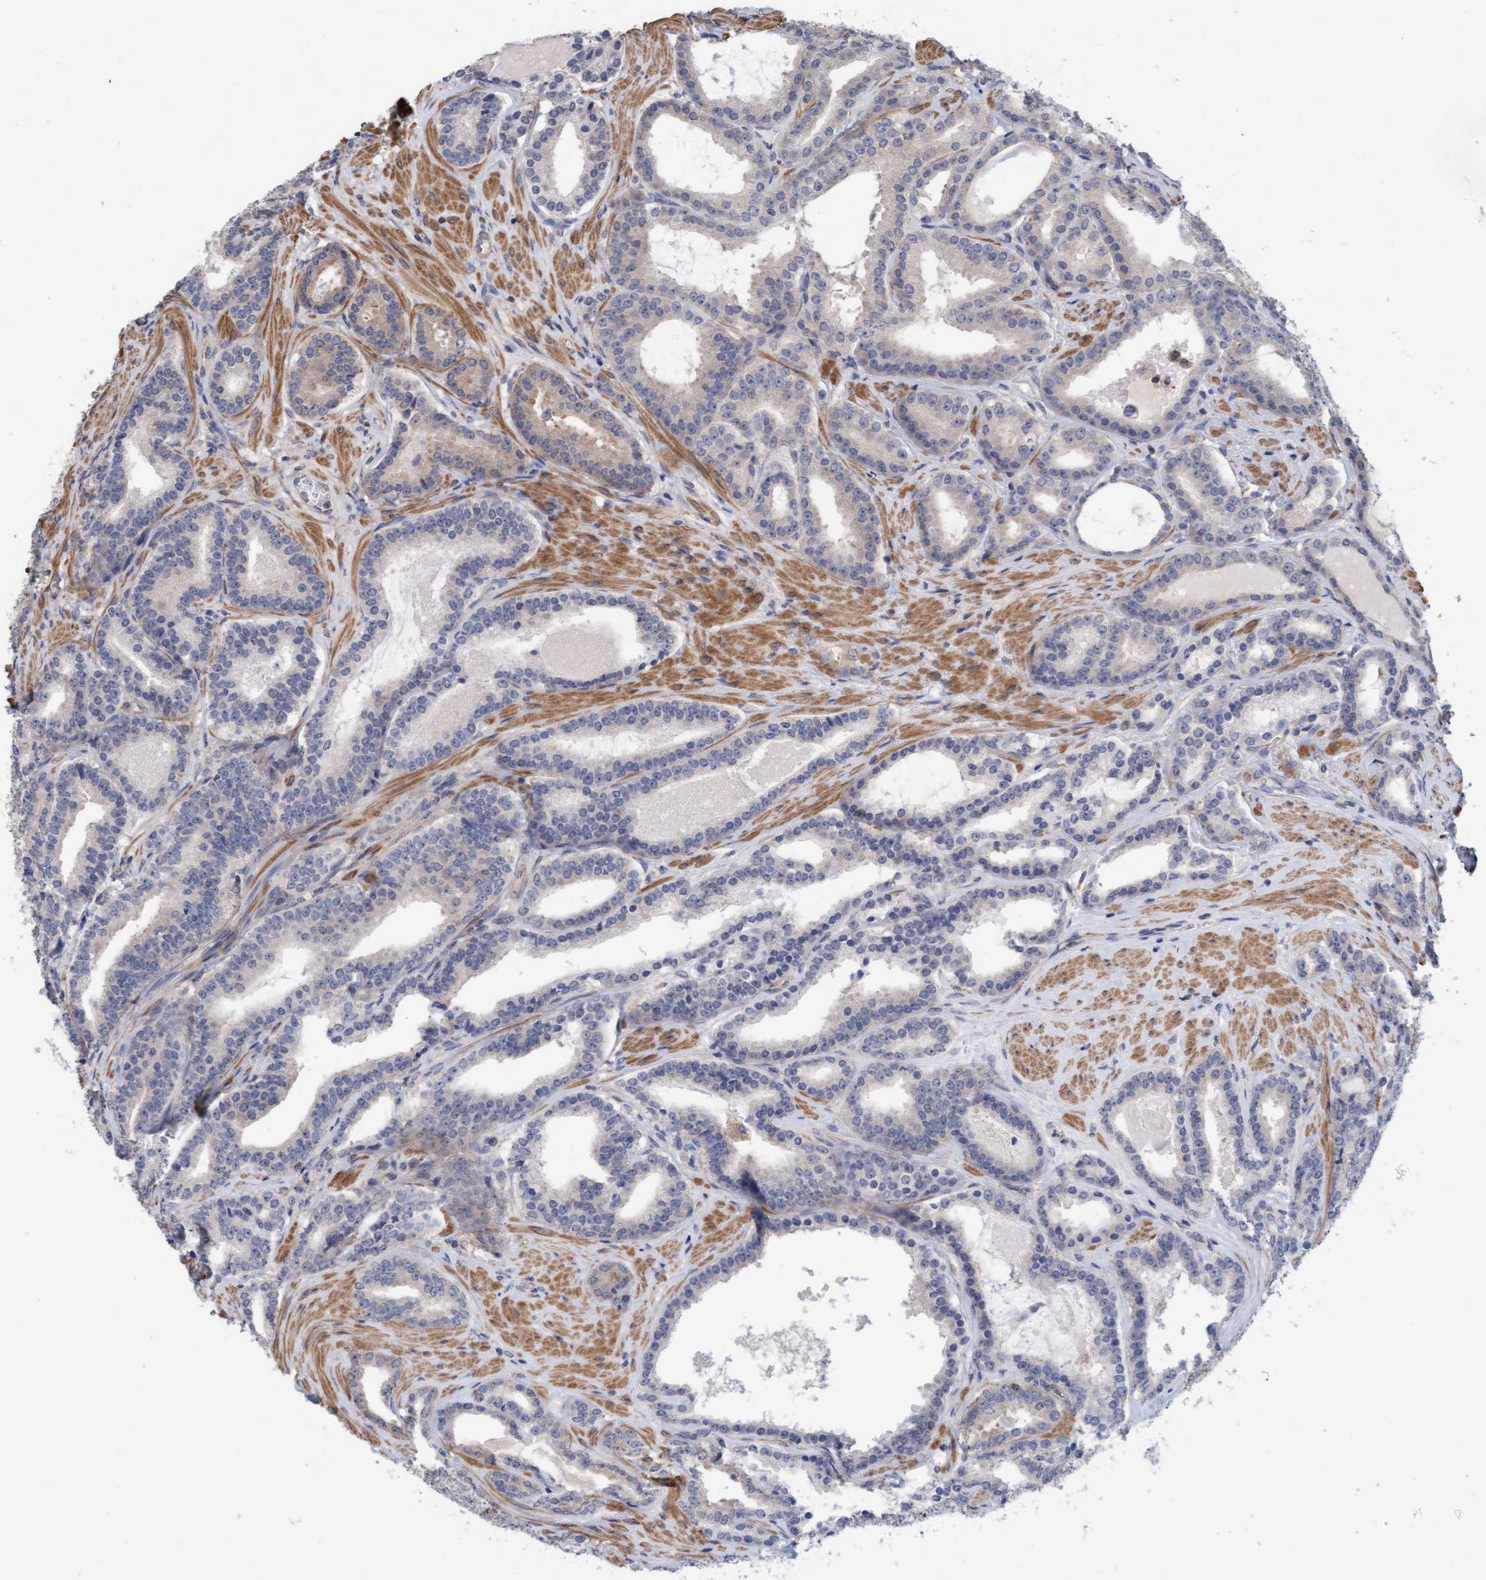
{"staining": {"intensity": "weak", "quantity": "25%-75%", "location": "cytoplasmic/membranous"}, "tissue": "prostate cancer", "cell_type": "Tumor cells", "image_type": "cancer", "snomed": [{"axis": "morphology", "description": "Adenocarcinoma, High grade"}, {"axis": "topography", "description": "Prostate"}], "caption": "About 25%-75% of tumor cells in prostate cancer exhibit weak cytoplasmic/membranous protein expression as visualized by brown immunohistochemical staining.", "gene": "FXR2", "patient": {"sex": "male", "age": 60}}